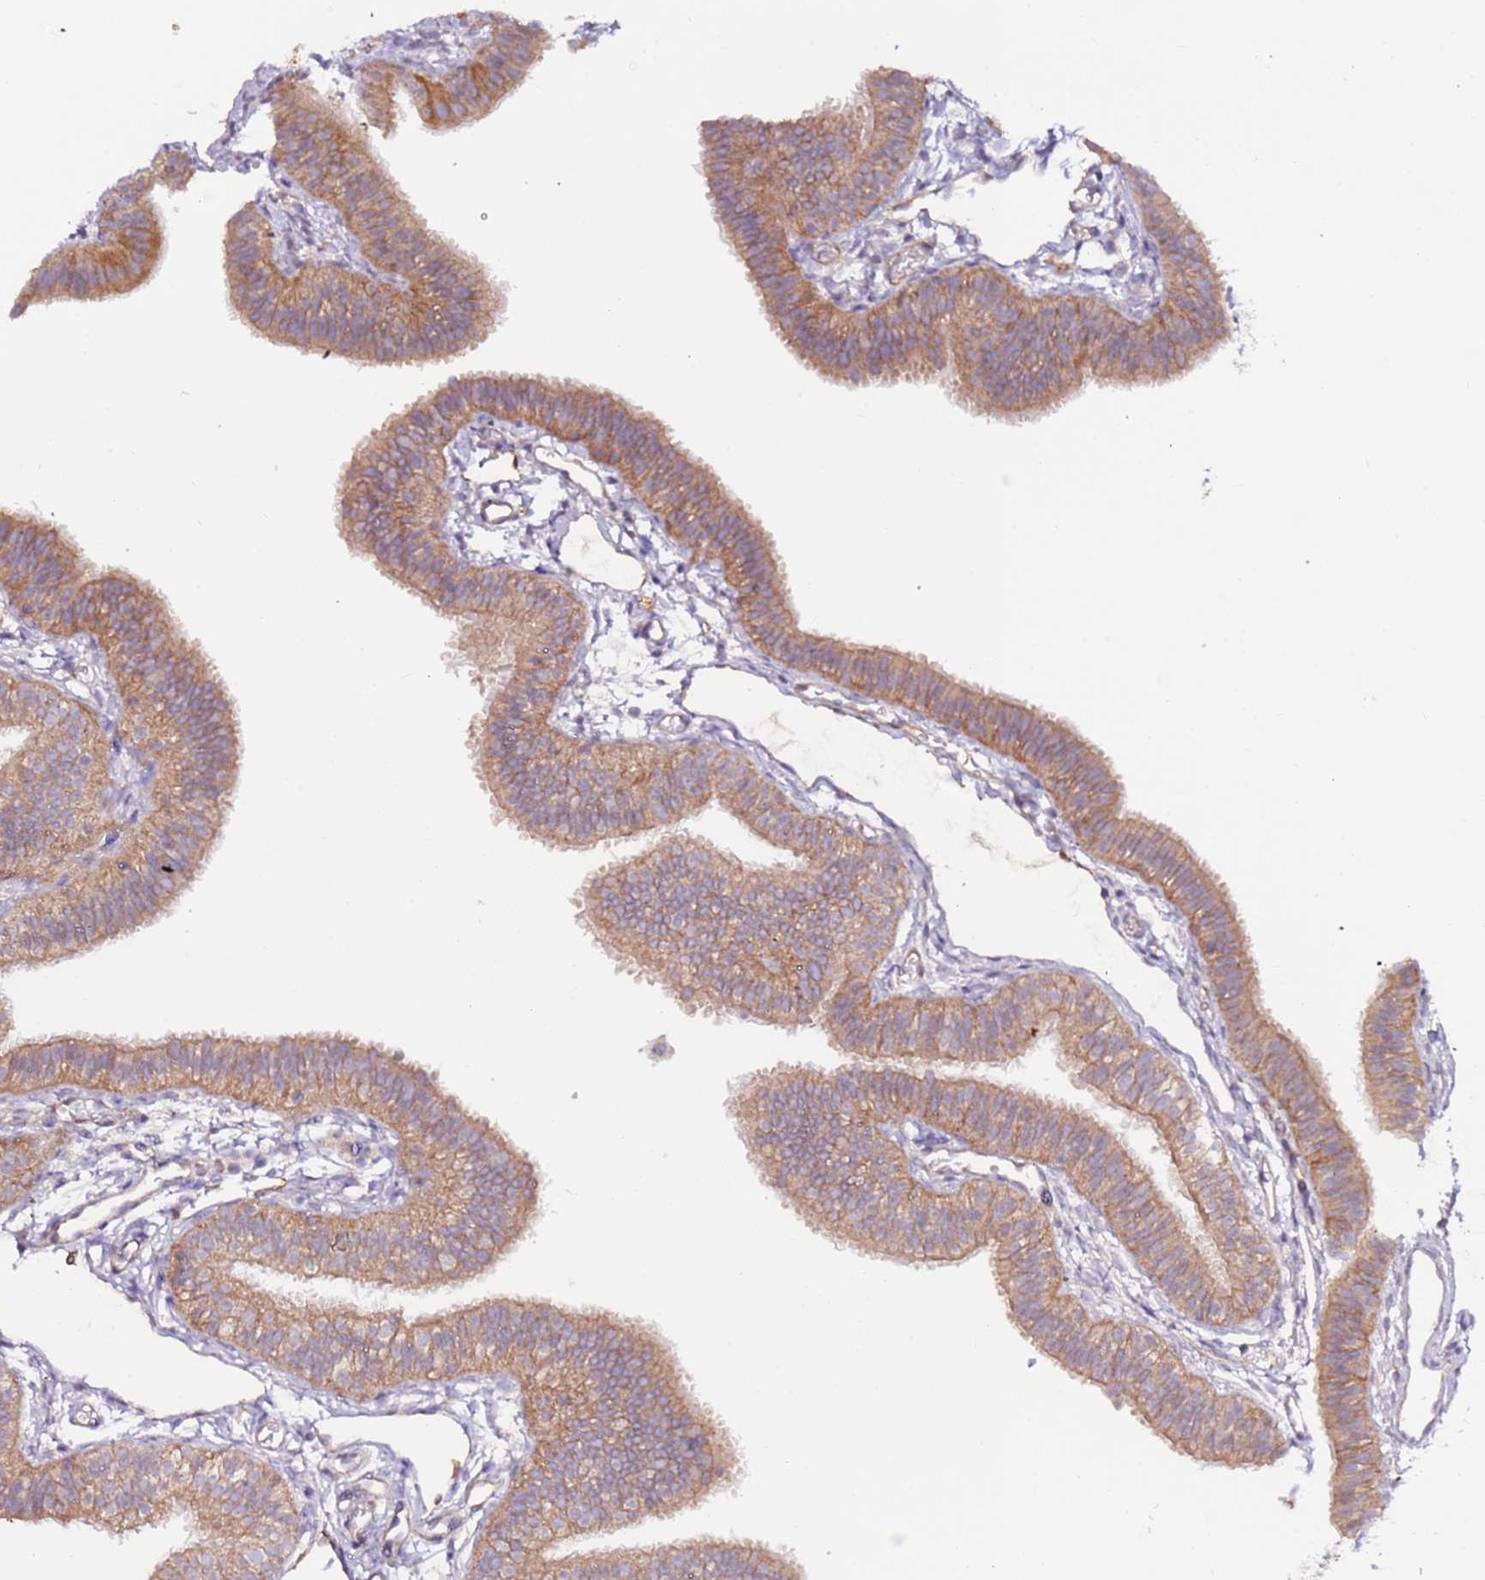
{"staining": {"intensity": "moderate", "quantity": "25%-75%", "location": "cytoplasmic/membranous"}, "tissue": "fallopian tube", "cell_type": "Glandular cells", "image_type": "normal", "snomed": [{"axis": "morphology", "description": "Normal tissue, NOS"}, {"axis": "topography", "description": "Fallopian tube"}], "caption": "Protein staining shows moderate cytoplasmic/membranous positivity in approximately 25%-75% of glandular cells in benign fallopian tube.", "gene": "FLVCR1", "patient": {"sex": "female", "age": 35}}